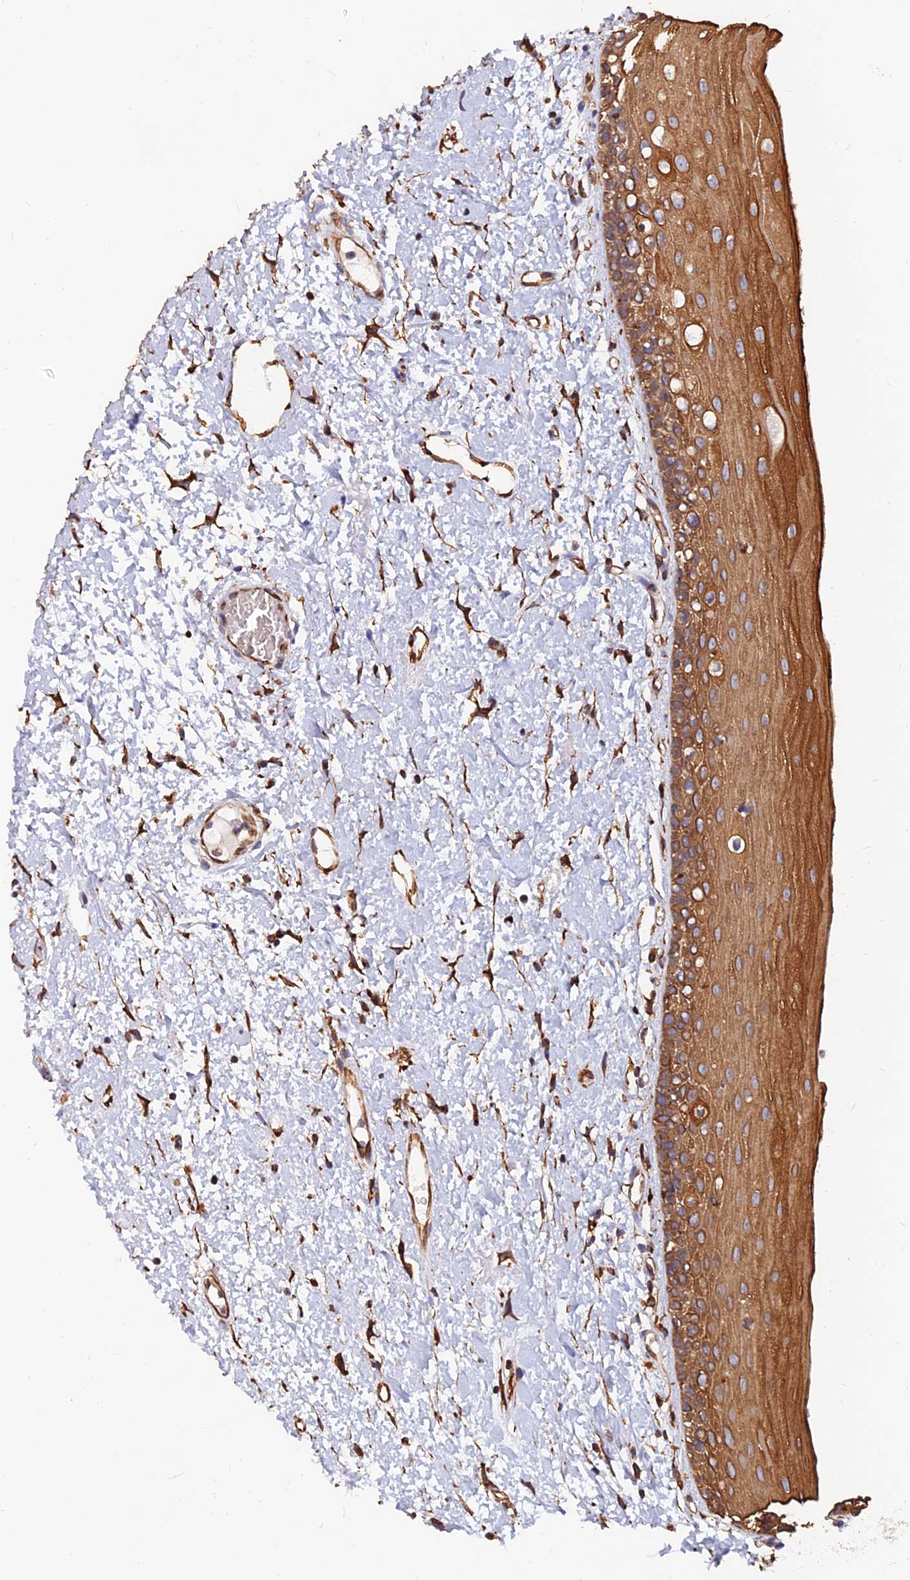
{"staining": {"intensity": "moderate", "quantity": ">75%", "location": "cytoplasmic/membranous"}, "tissue": "oral mucosa", "cell_type": "Squamous epithelial cells", "image_type": "normal", "snomed": [{"axis": "morphology", "description": "Normal tissue, NOS"}, {"axis": "topography", "description": "Oral tissue"}], "caption": "Immunohistochemistry (IHC) photomicrograph of benign oral mucosa: oral mucosa stained using immunohistochemistry displays medium levels of moderate protein expression localized specifically in the cytoplasmic/membranous of squamous epithelial cells, appearing as a cytoplasmic/membranous brown color.", "gene": "CDK18", "patient": {"sex": "female", "age": 76}}